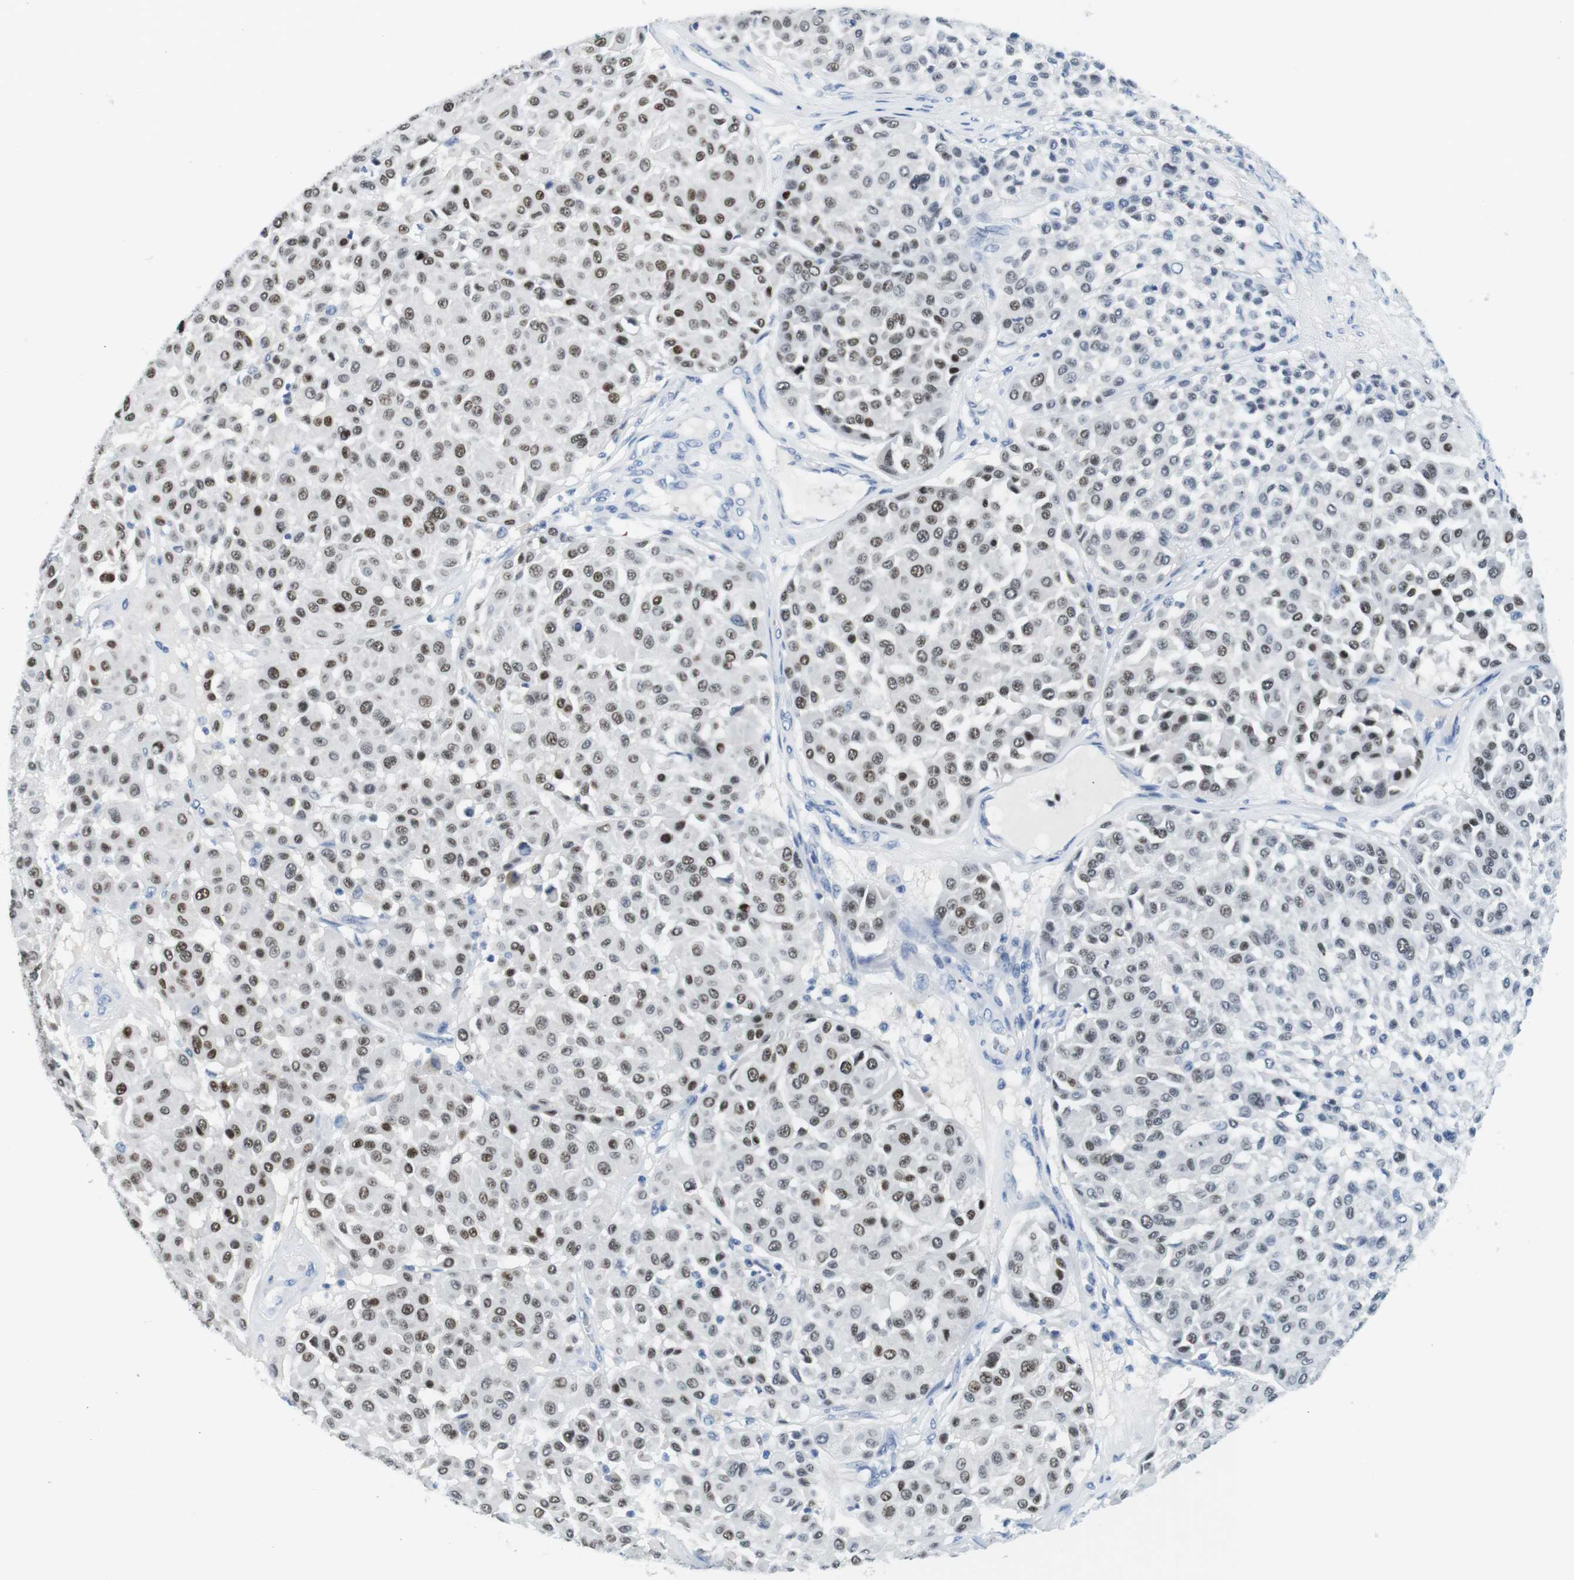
{"staining": {"intensity": "moderate", "quantity": ">75%", "location": "nuclear"}, "tissue": "melanoma", "cell_type": "Tumor cells", "image_type": "cancer", "snomed": [{"axis": "morphology", "description": "Malignant melanoma, Metastatic site"}, {"axis": "topography", "description": "Soft tissue"}], "caption": "A brown stain highlights moderate nuclear positivity of a protein in malignant melanoma (metastatic site) tumor cells. (DAB IHC, brown staining for protein, blue staining for nuclei).", "gene": "TFAP2C", "patient": {"sex": "male", "age": 41}}